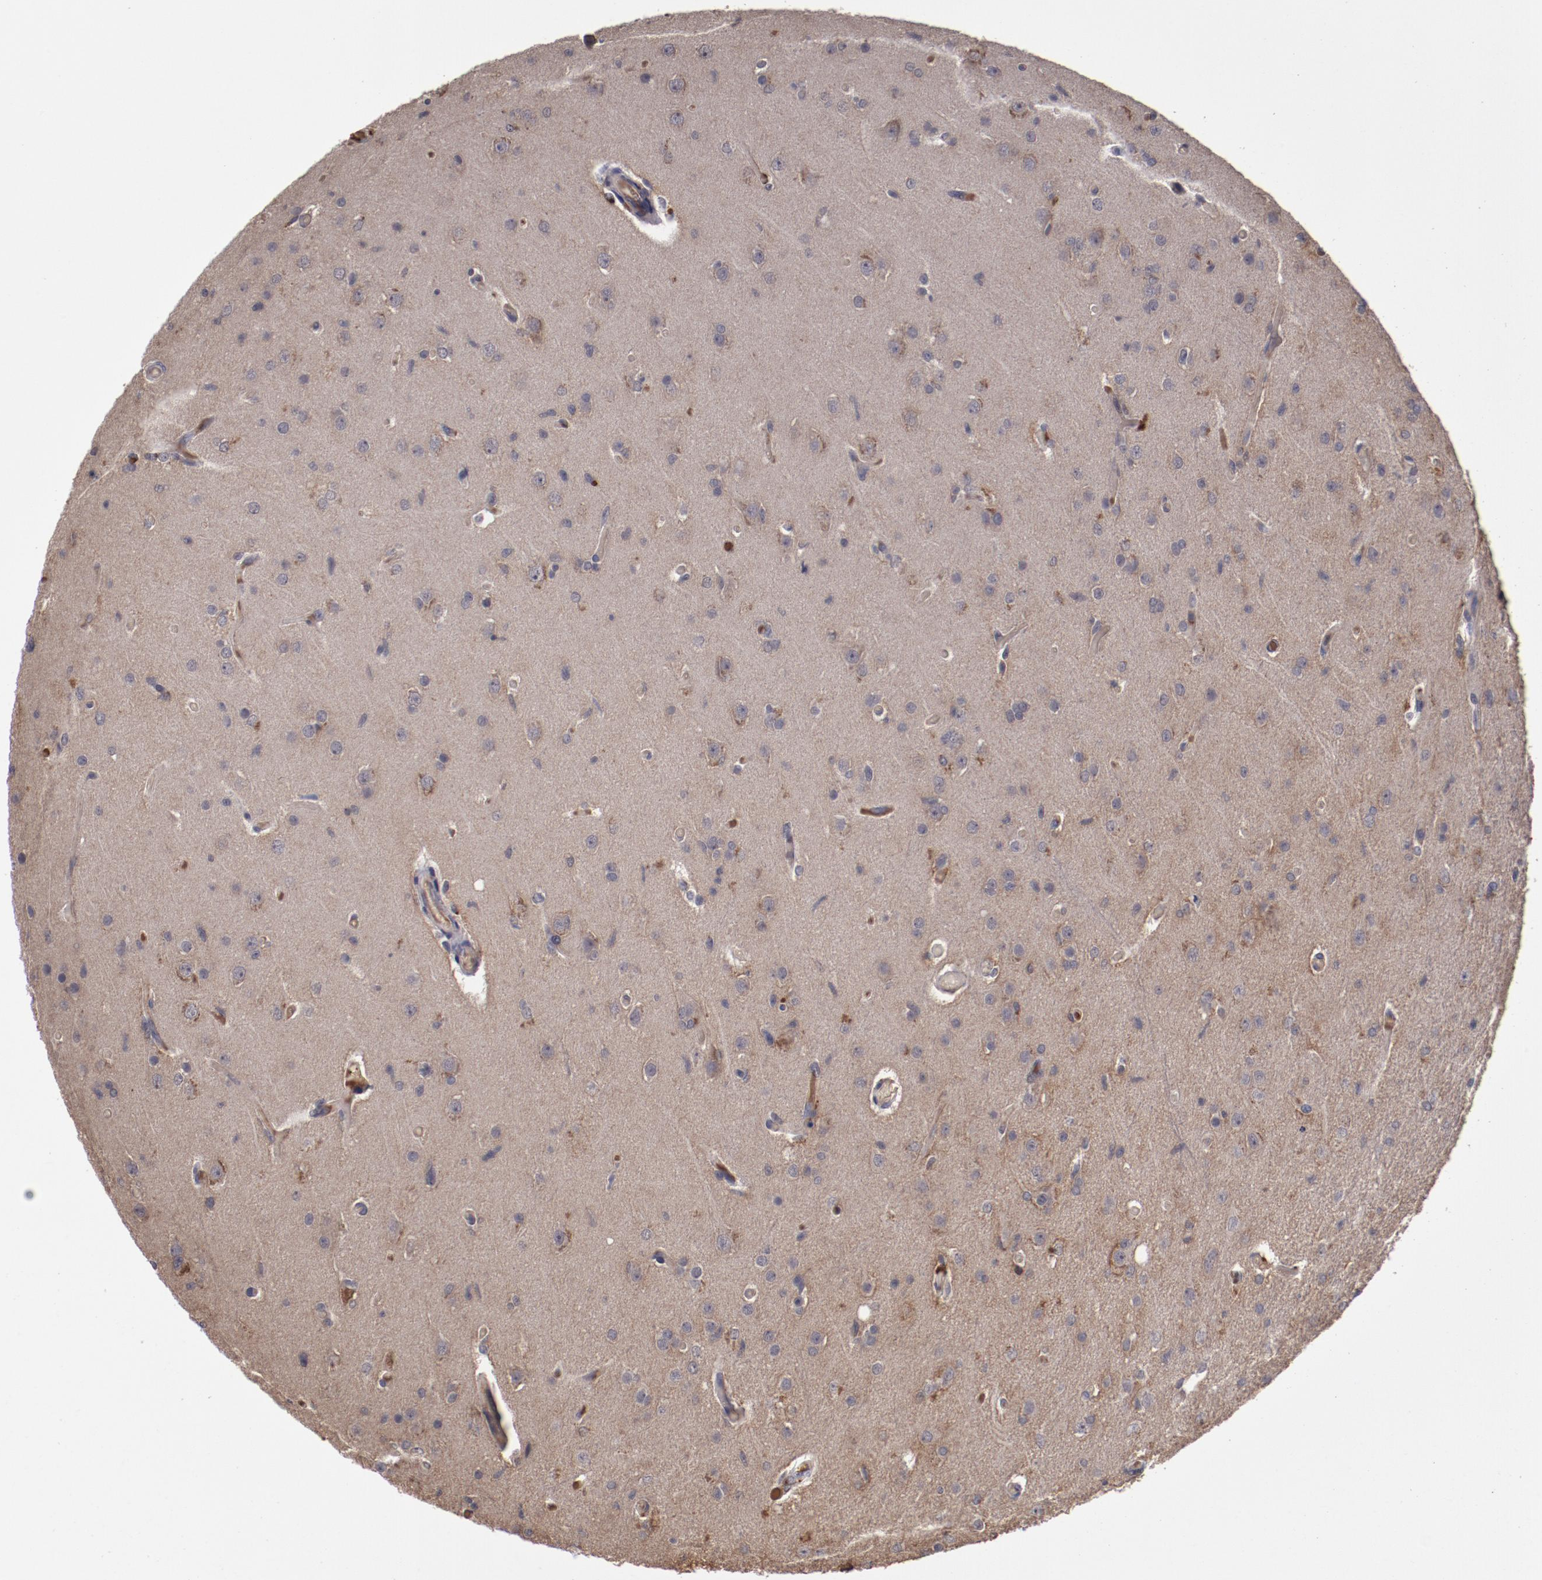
{"staining": {"intensity": "weak", "quantity": "25%-75%", "location": "cytoplasmic/membranous"}, "tissue": "glioma", "cell_type": "Tumor cells", "image_type": "cancer", "snomed": [{"axis": "morphology", "description": "Glioma, malignant, High grade"}, {"axis": "topography", "description": "Brain"}], "caption": "Protein staining of glioma tissue demonstrates weak cytoplasmic/membranous expression in approximately 25%-75% of tumor cells.", "gene": "CP", "patient": {"sex": "male", "age": 33}}